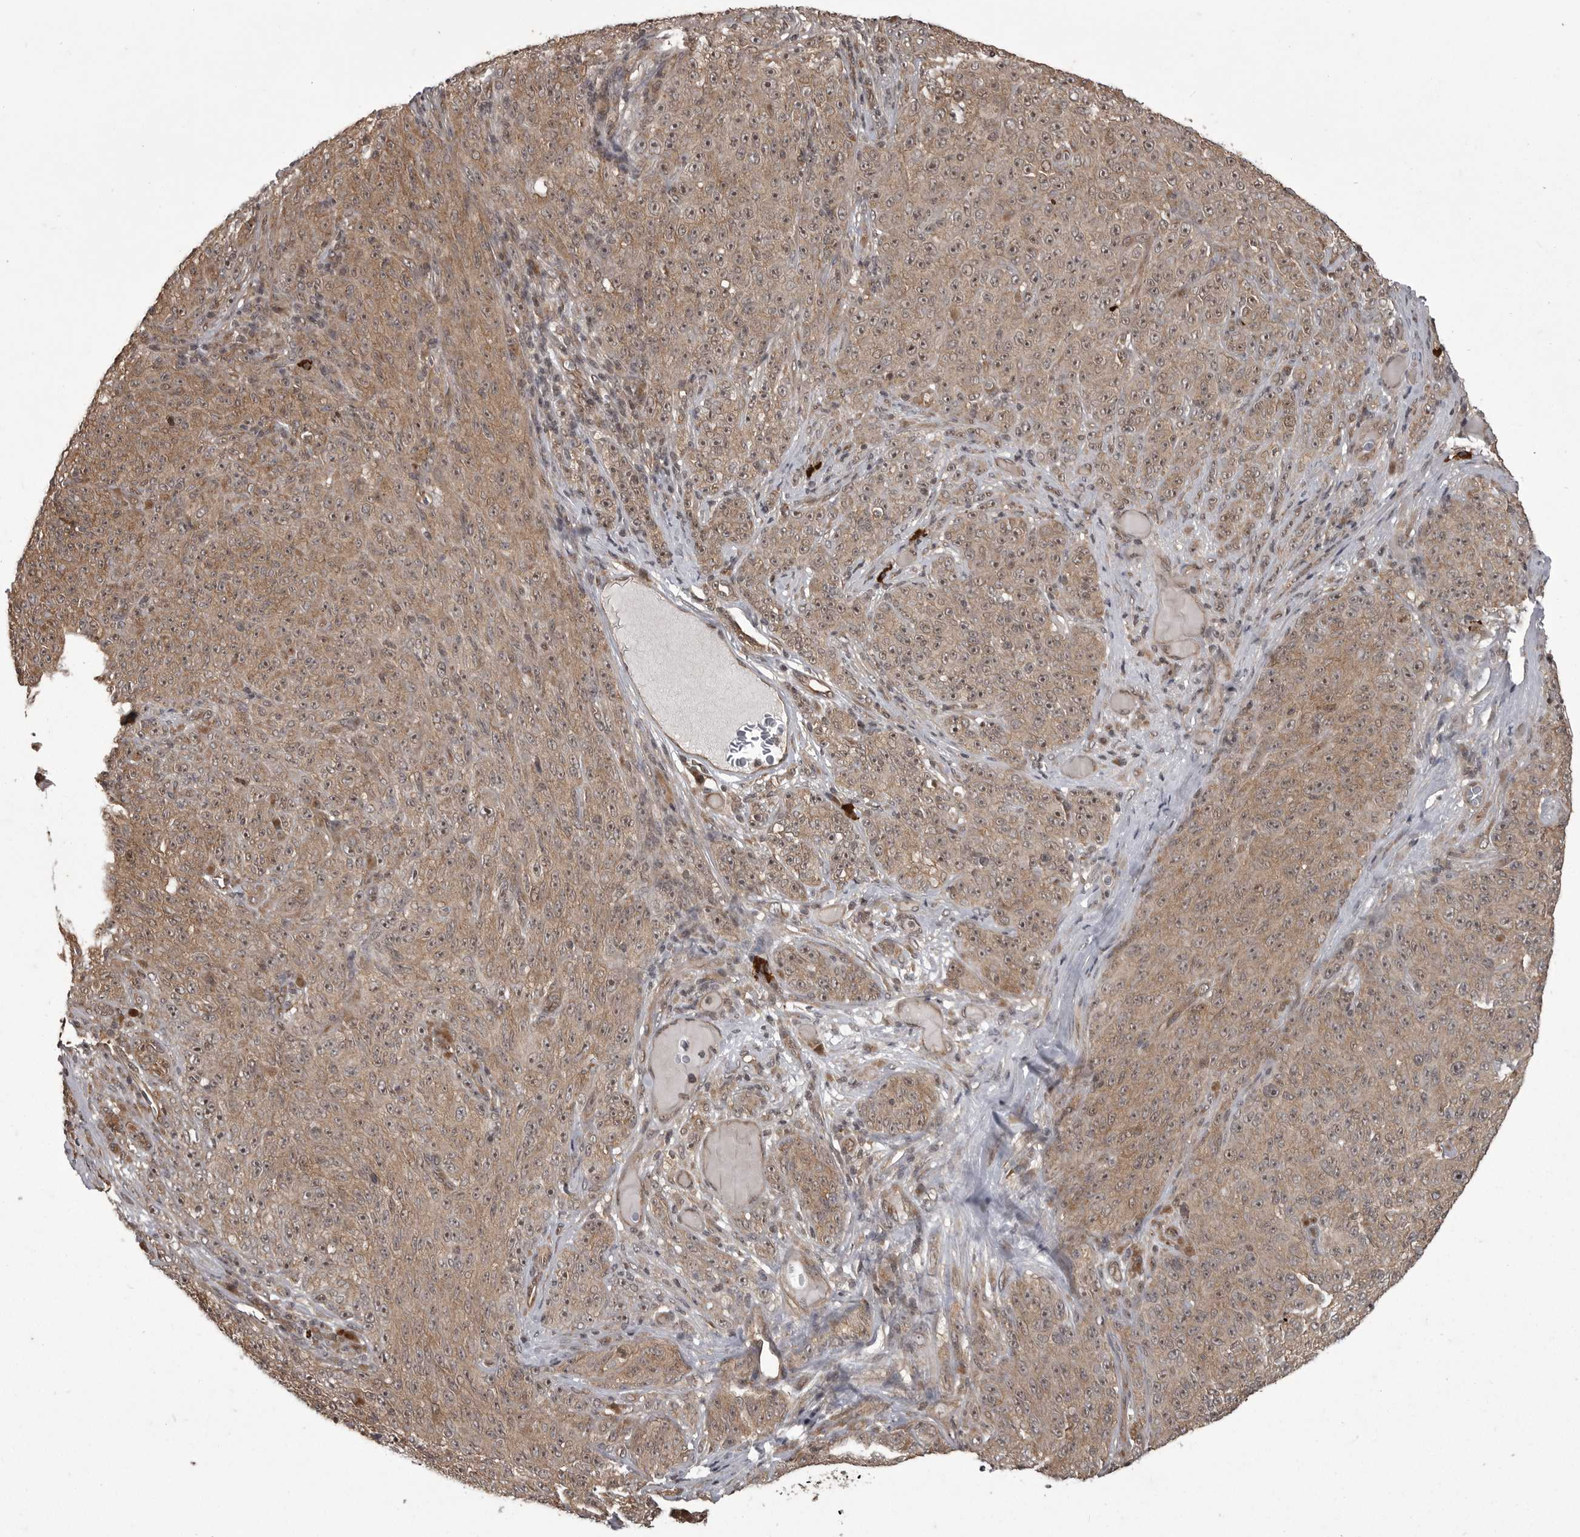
{"staining": {"intensity": "moderate", "quantity": ">75%", "location": "cytoplasmic/membranous"}, "tissue": "melanoma", "cell_type": "Tumor cells", "image_type": "cancer", "snomed": [{"axis": "morphology", "description": "Malignant melanoma, NOS"}, {"axis": "topography", "description": "Skin"}], "caption": "Approximately >75% of tumor cells in human malignant melanoma reveal moderate cytoplasmic/membranous protein expression as visualized by brown immunohistochemical staining.", "gene": "DNAJC8", "patient": {"sex": "female", "age": 82}}